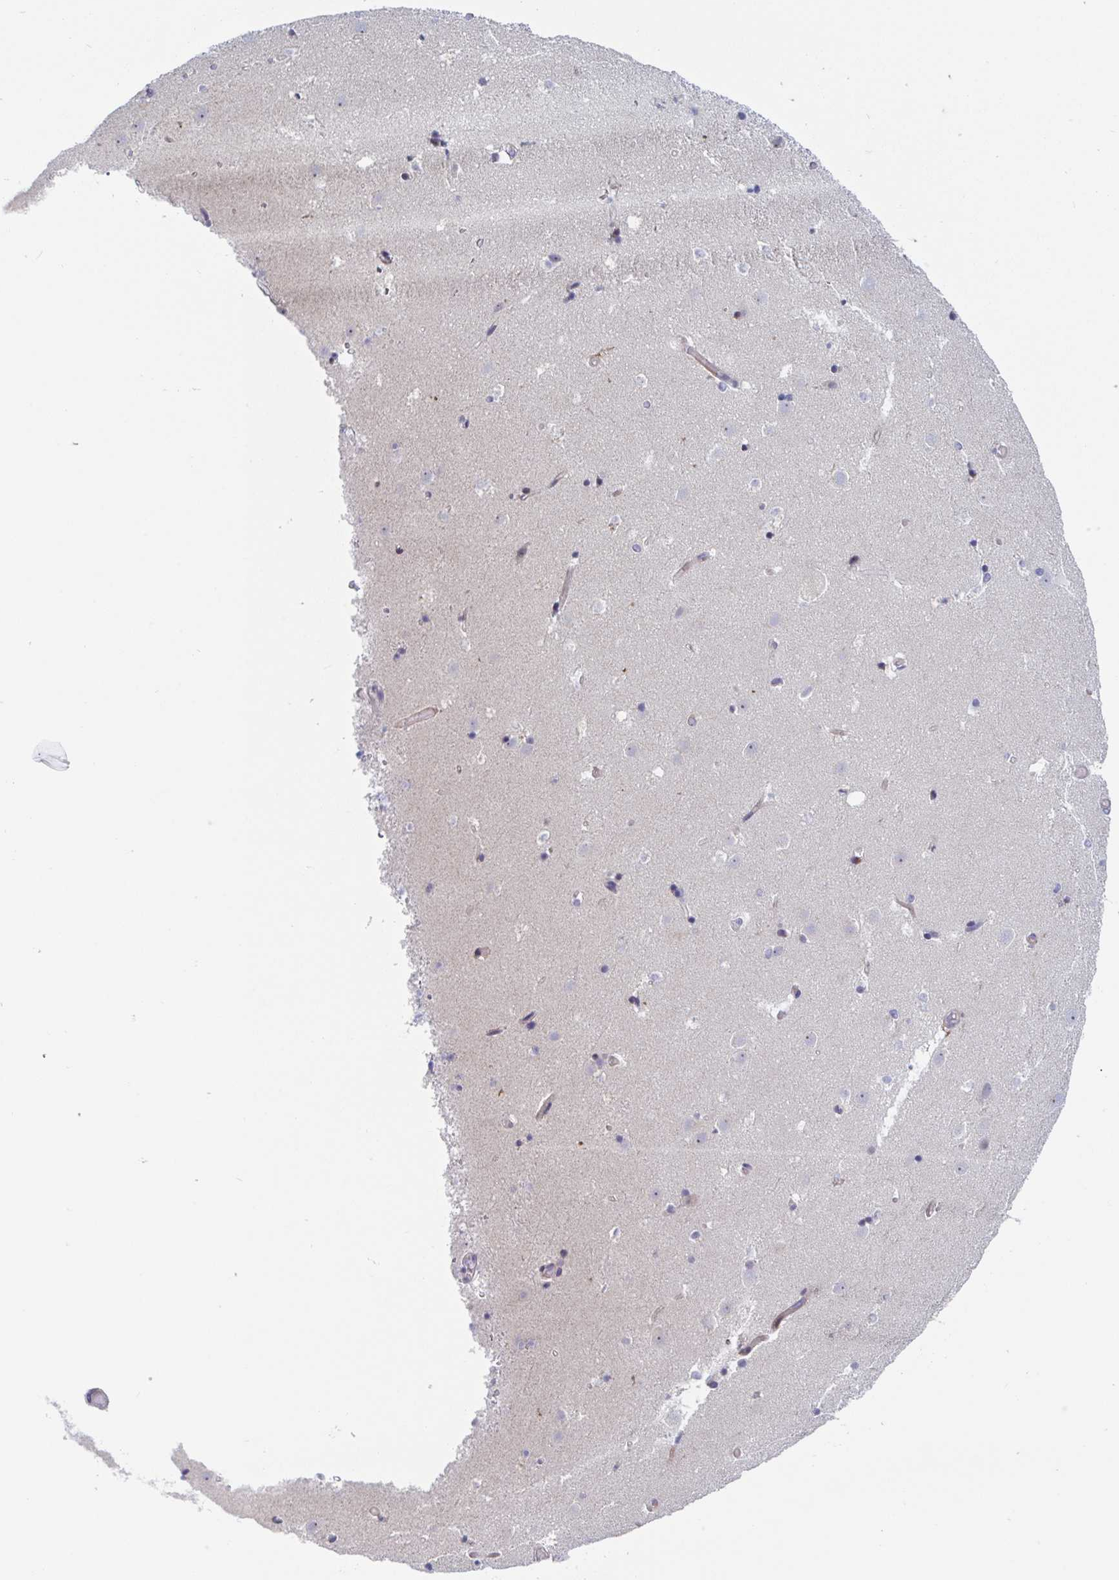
{"staining": {"intensity": "negative", "quantity": "none", "location": "none"}, "tissue": "caudate", "cell_type": "Glial cells", "image_type": "normal", "snomed": [{"axis": "morphology", "description": "Normal tissue, NOS"}, {"axis": "topography", "description": "Lateral ventricle wall"}], "caption": "A high-resolution micrograph shows immunohistochemistry (IHC) staining of benign caudate, which reveals no significant expression in glial cells.", "gene": "DUXA", "patient": {"sex": "male", "age": 37}}